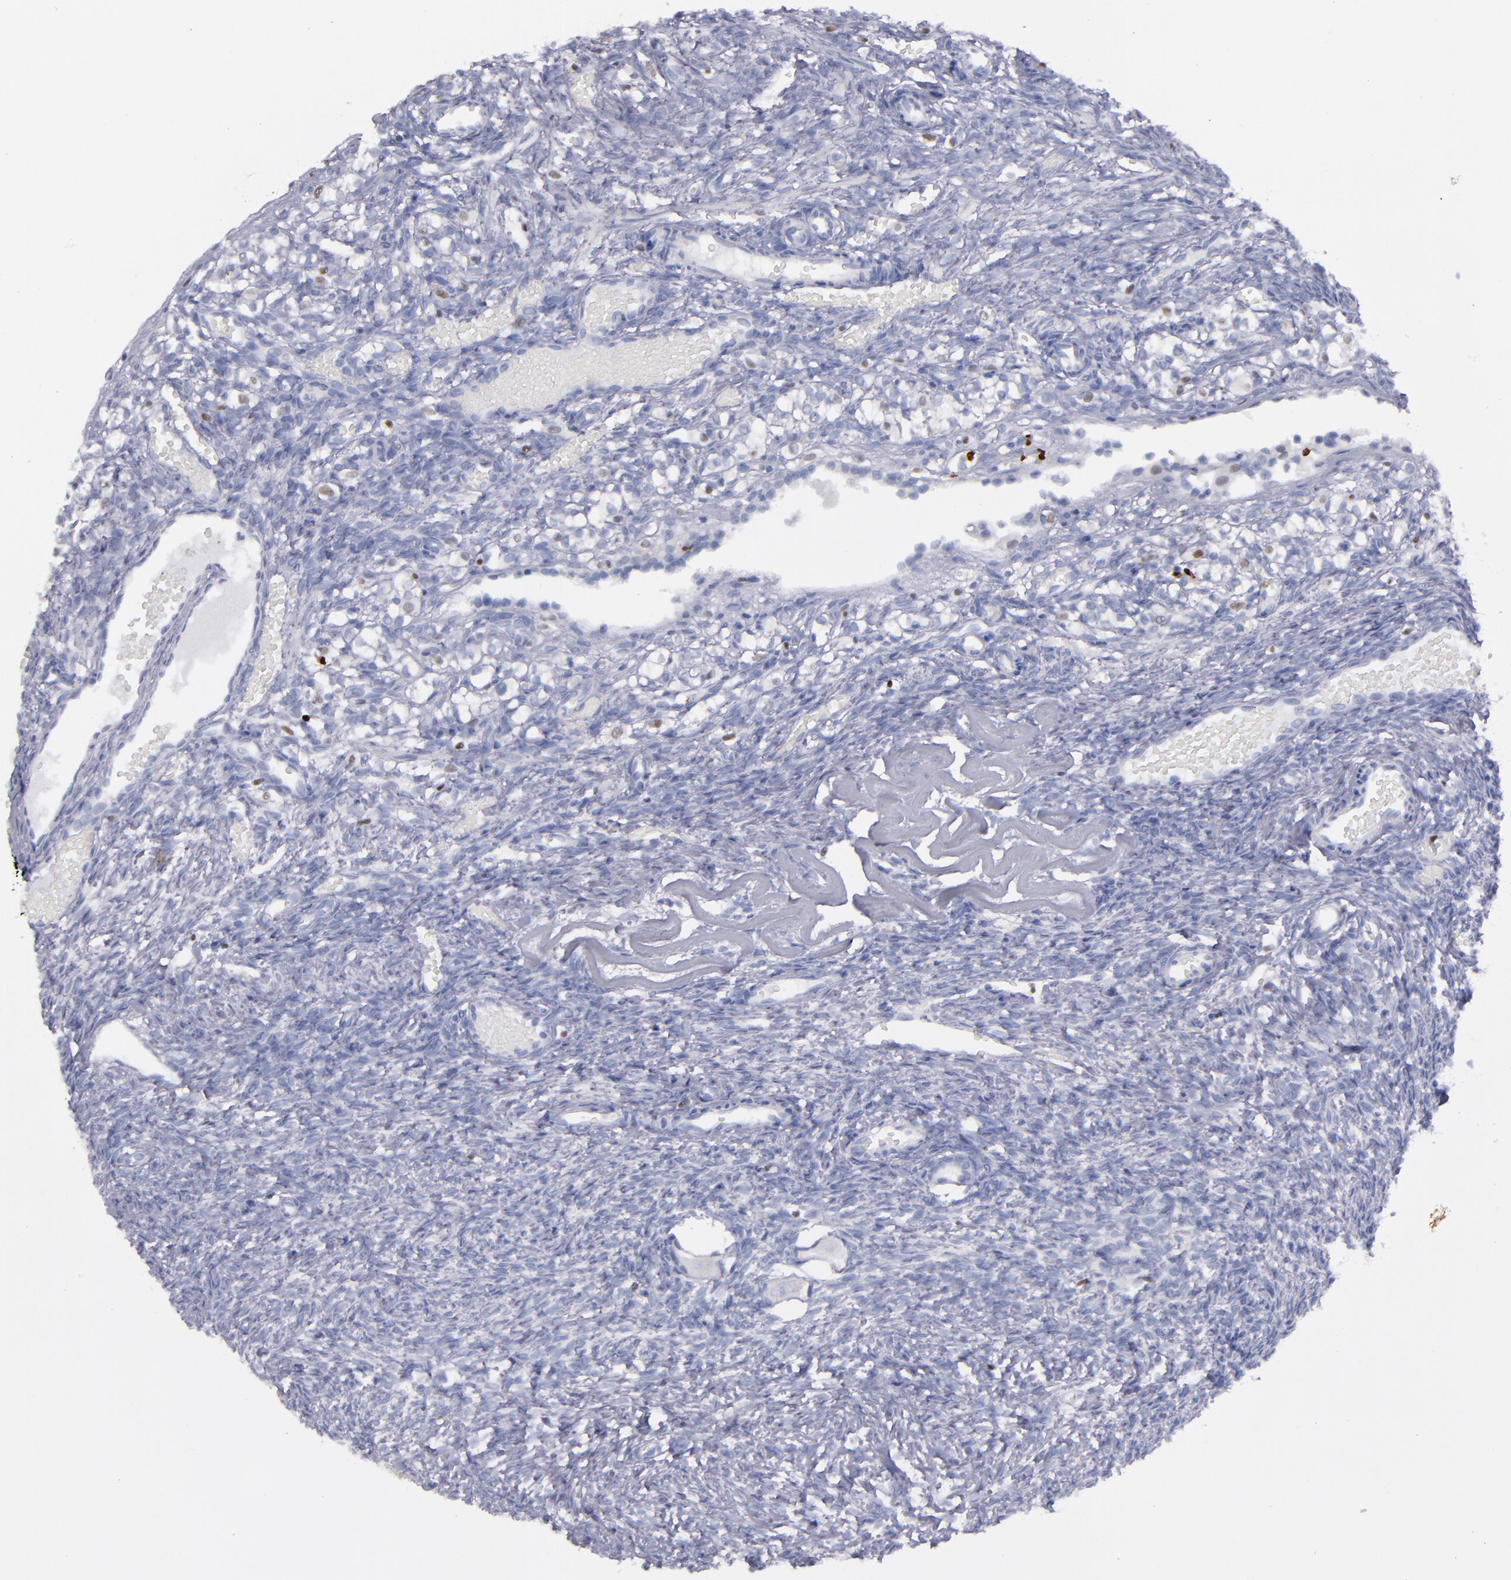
{"staining": {"intensity": "negative", "quantity": "none", "location": "none"}, "tissue": "ovary", "cell_type": "Ovarian stroma cells", "image_type": "normal", "snomed": [{"axis": "morphology", "description": "Normal tissue, NOS"}, {"axis": "topography", "description": "Ovary"}], "caption": "Immunohistochemistry of normal ovary shows no expression in ovarian stroma cells.", "gene": "IRF8", "patient": {"sex": "female", "age": 35}}